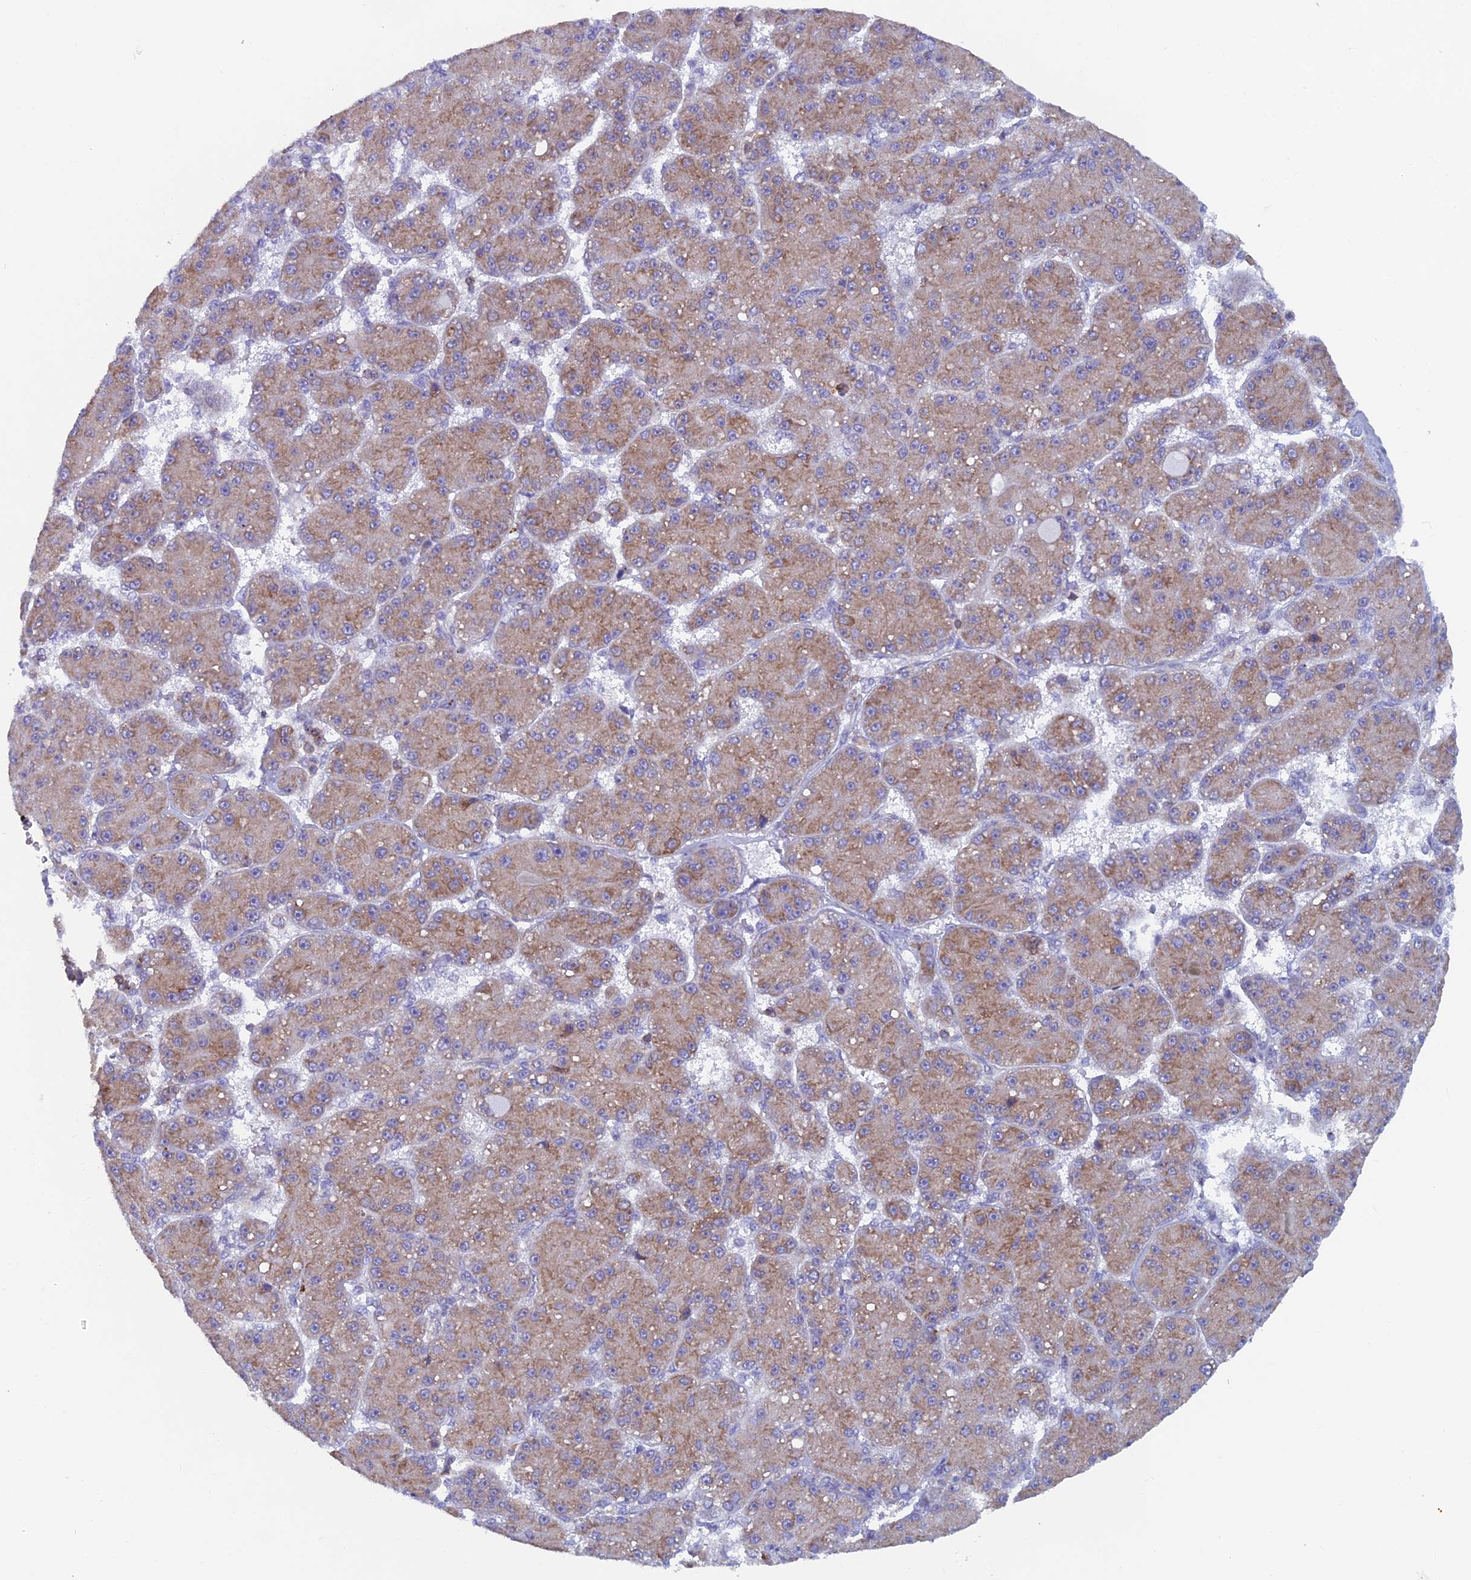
{"staining": {"intensity": "weak", "quantity": "25%-75%", "location": "cytoplasmic/membranous"}, "tissue": "liver cancer", "cell_type": "Tumor cells", "image_type": "cancer", "snomed": [{"axis": "morphology", "description": "Carcinoma, Hepatocellular, NOS"}, {"axis": "topography", "description": "Liver"}], "caption": "The photomicrograph shows immunohistochemical staining of liver cancer (hepatocellular carcinoma). There is weak cytoplasmic/membranous staining is seen in approximately 25%-75% of tumor cells.", "gene": "ABI3BP", "patient": {"sex": "male", "age": 67}}